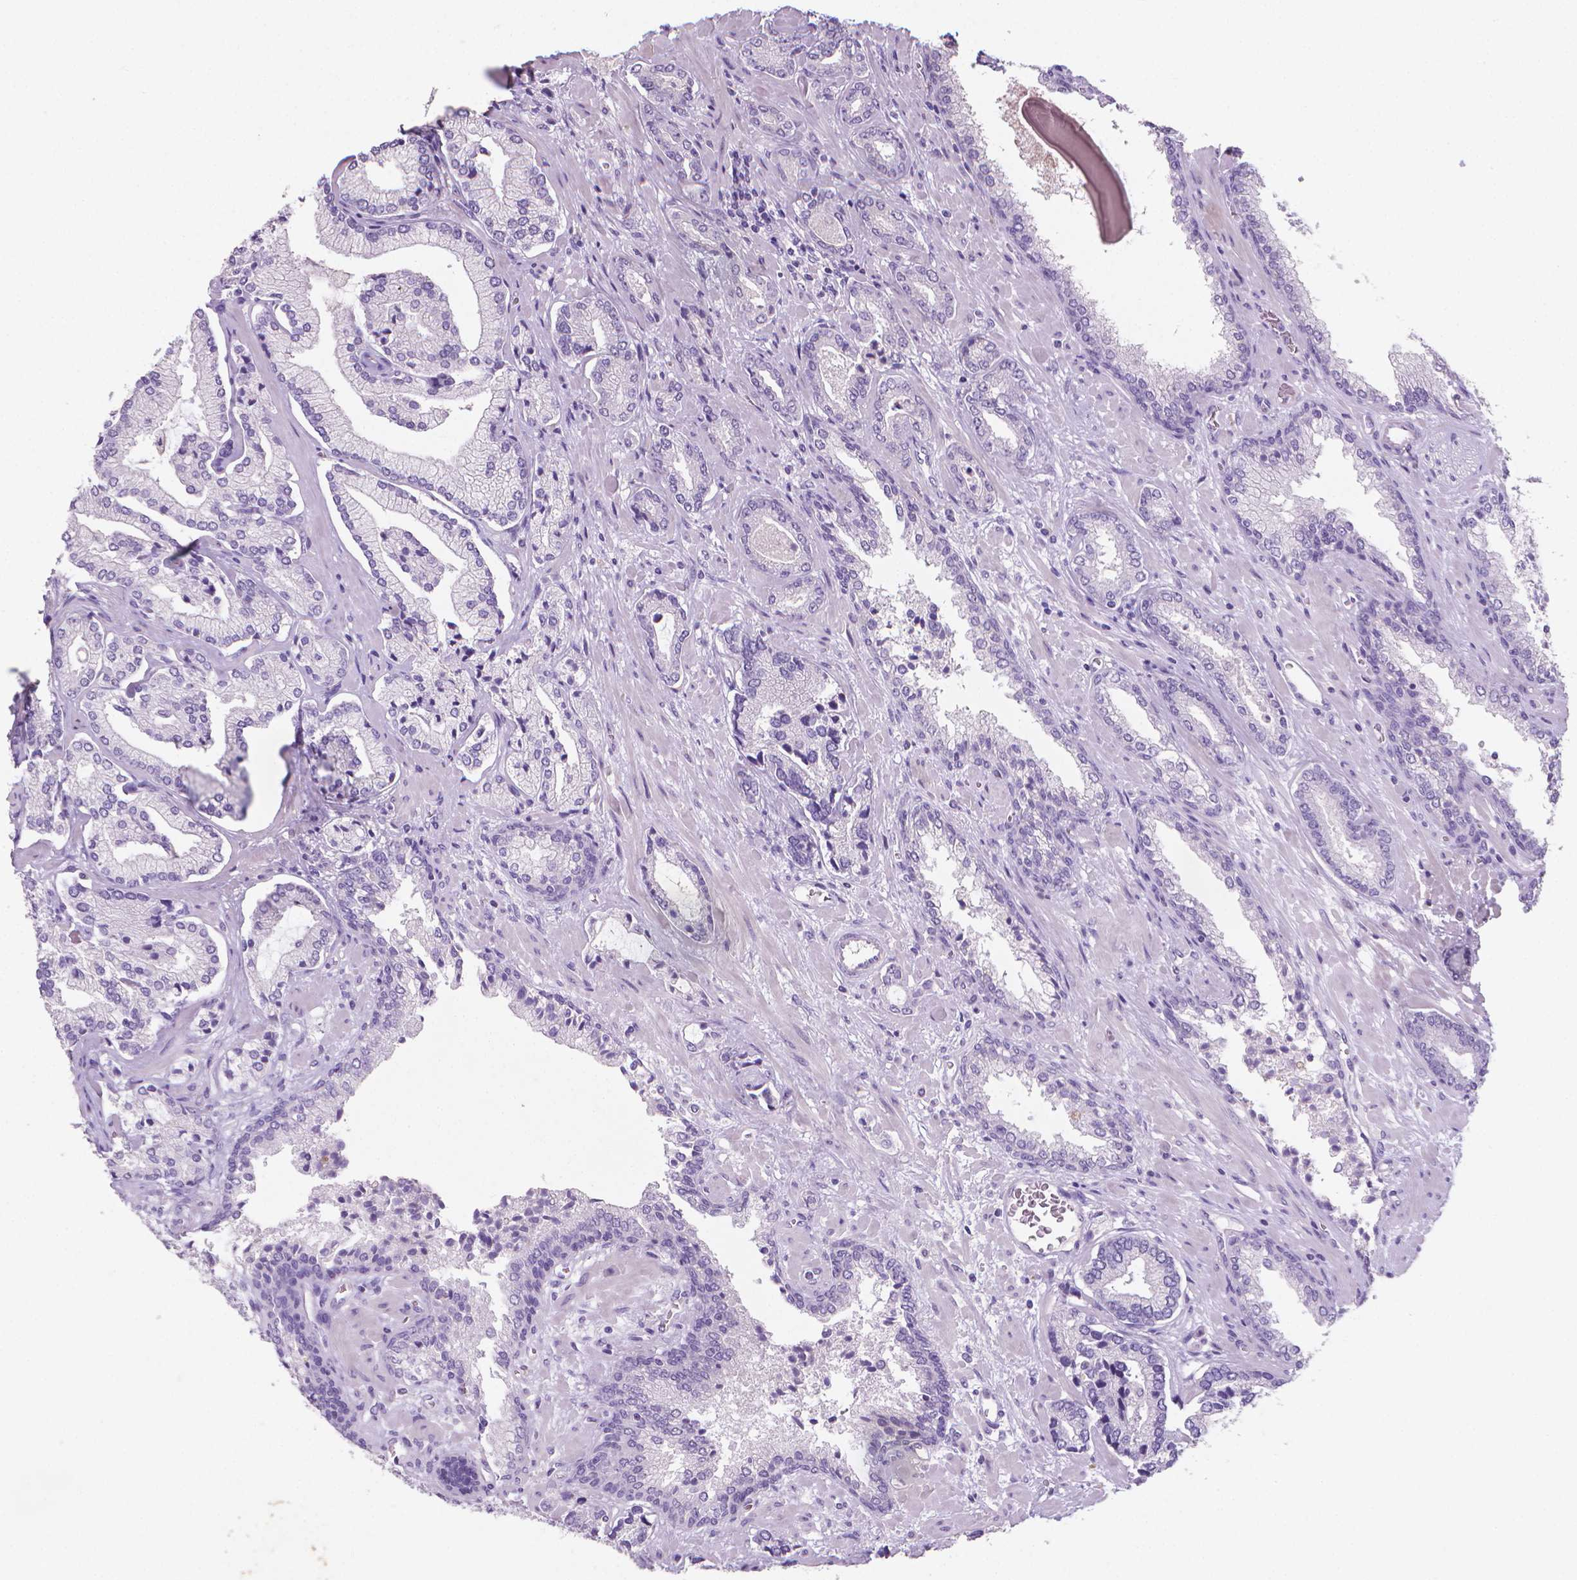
{"staining": {"intensity": "negative", "quantity": "none", "location": "none"}, "tissue": "prostate cancer", "cell_type": "Tumor cells", "image_type": "cancer", "snomed": [{"axis": "morphology", "description": "Adenocarcinoma, Low grade"}, {"axis": "topography", "description": "Prostate"}], "caption": "IHC of adenocarcinoma (low-grade) (prostate) exhibits no staining in tumor cells.", "gene": "XPNPEP2", "patient": {"sex": "male", "age": 61}}